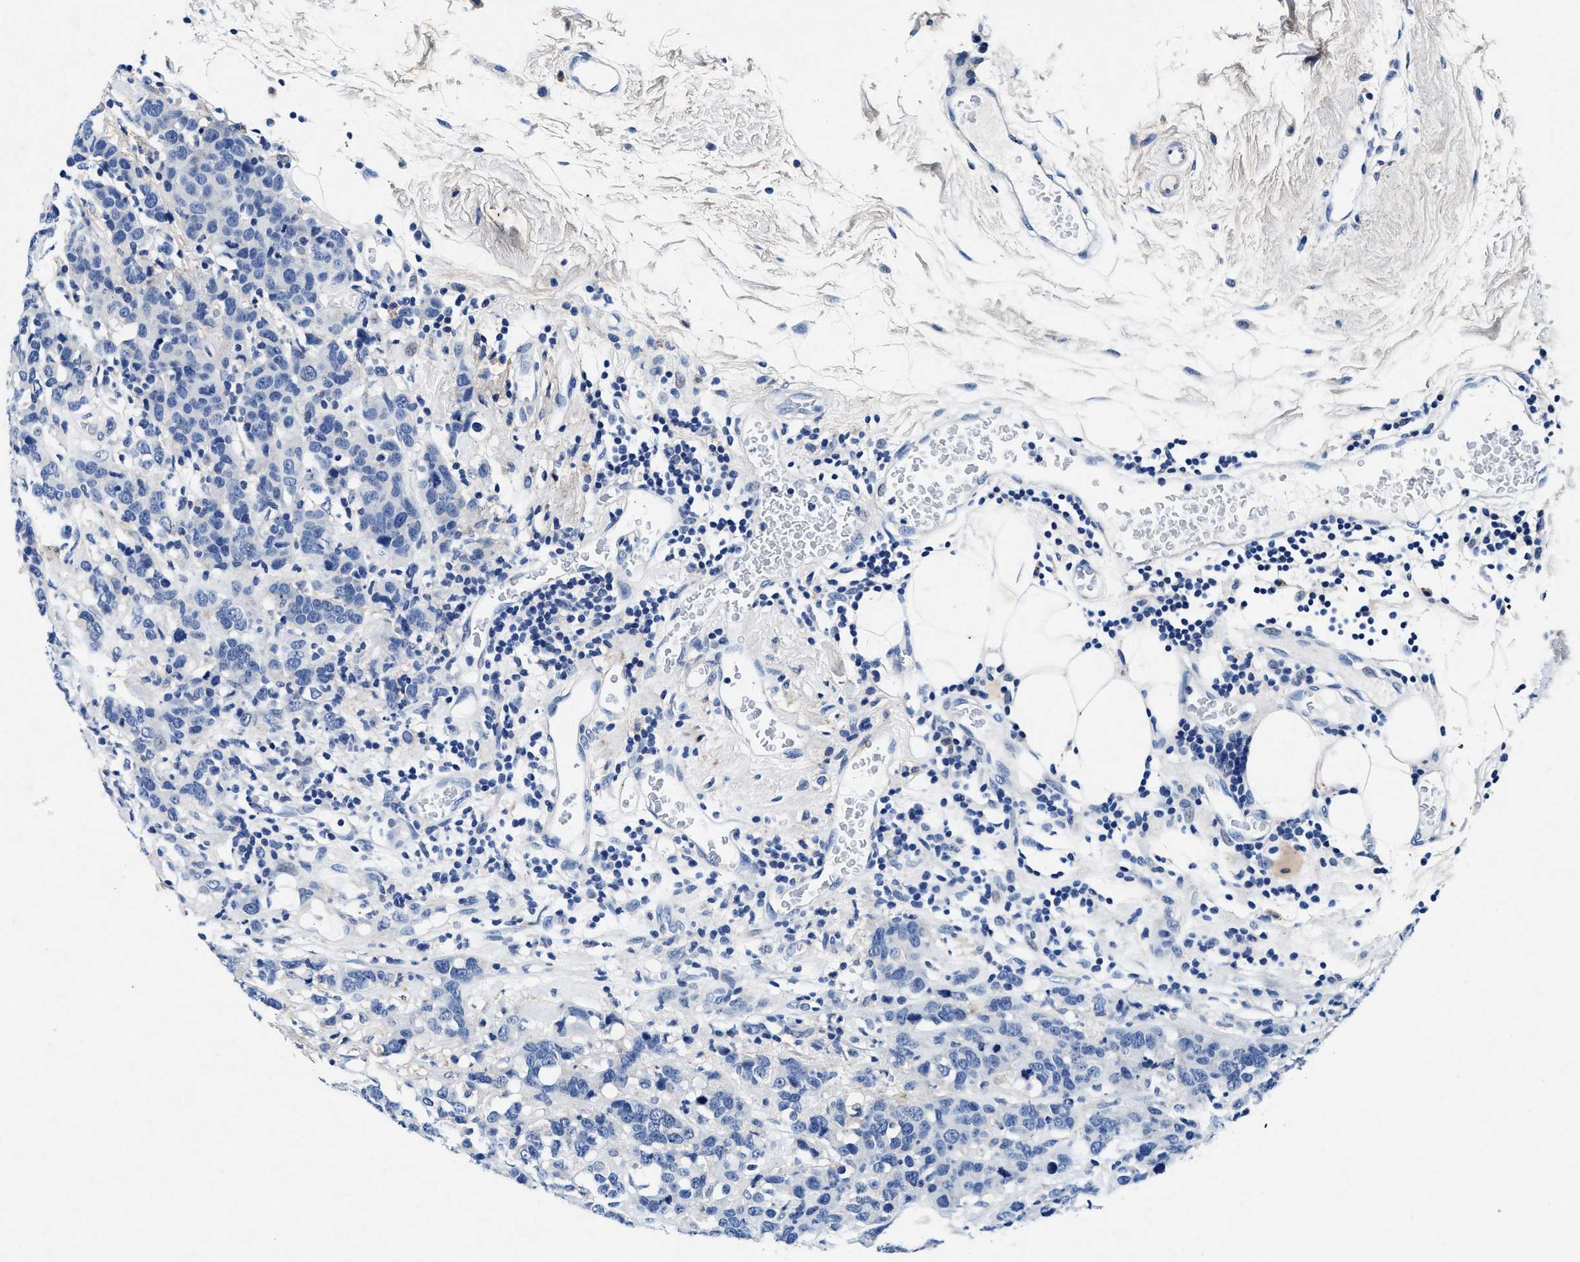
{"staining": {"intensity": "negative", "quantity": "none", "location": "none"}, "tissue": "breast cancer", "cell_type": "Tumor cells", "image_type": "cancer", "snomed": [{"axis": "morphology", "description": "Lobular carcinoma"}, {"axis": "topography", "description": "Breast"}], "caption": "A high-resolution image shows immunohistochemistry staining of breast cancer, which displays no significant staining in tumor cells. (Stains: DAB (3,3'-diaminobenzidine) IHC with hematoxylin counter stain, Microscopy: brightfield microscopy at high magnification).", "gene": "SLC8A1", "patient": {"sex": "female", "age": 59}}